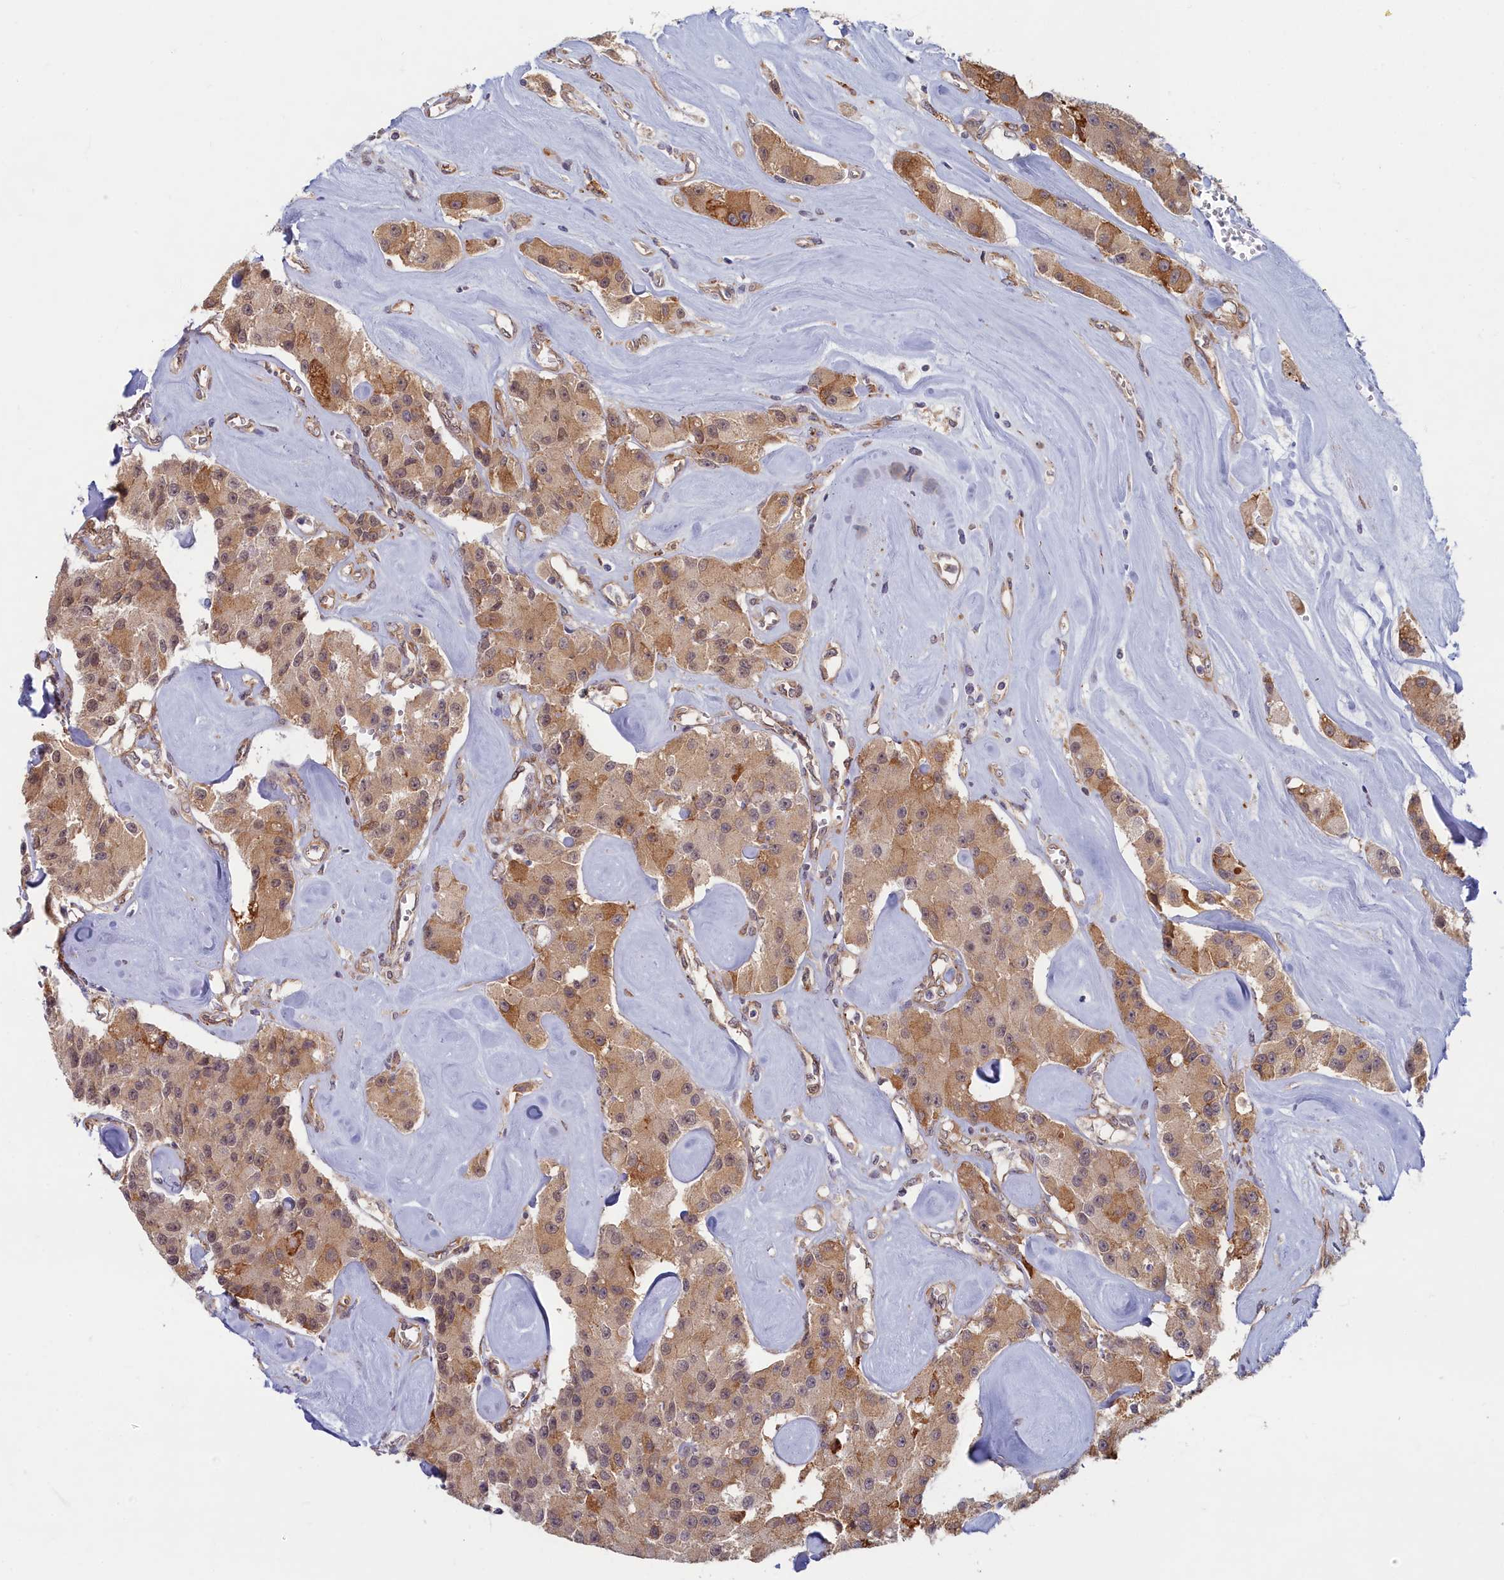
{"staining": {"intensity": "moderate", "quantity": ">75%", "location": "cytoplasmic/membranous"}, "tissue": "carcinoid", "cell_type": "Tumor cells", "image_type": "cancer", "snomed": [{"axis": "morphology", "description": "Carcinoid, malignant, NOS"}, {"axis": "topography", "description": "Pancreas"}], "caption": "A medium amount of moderate cytoplasmic/membranous expression is present in about >75% of tumor cells in carcinoid (malignant) tissue.", "gene": "MAK16", "patient": {"sex": "male", "age": 41}}